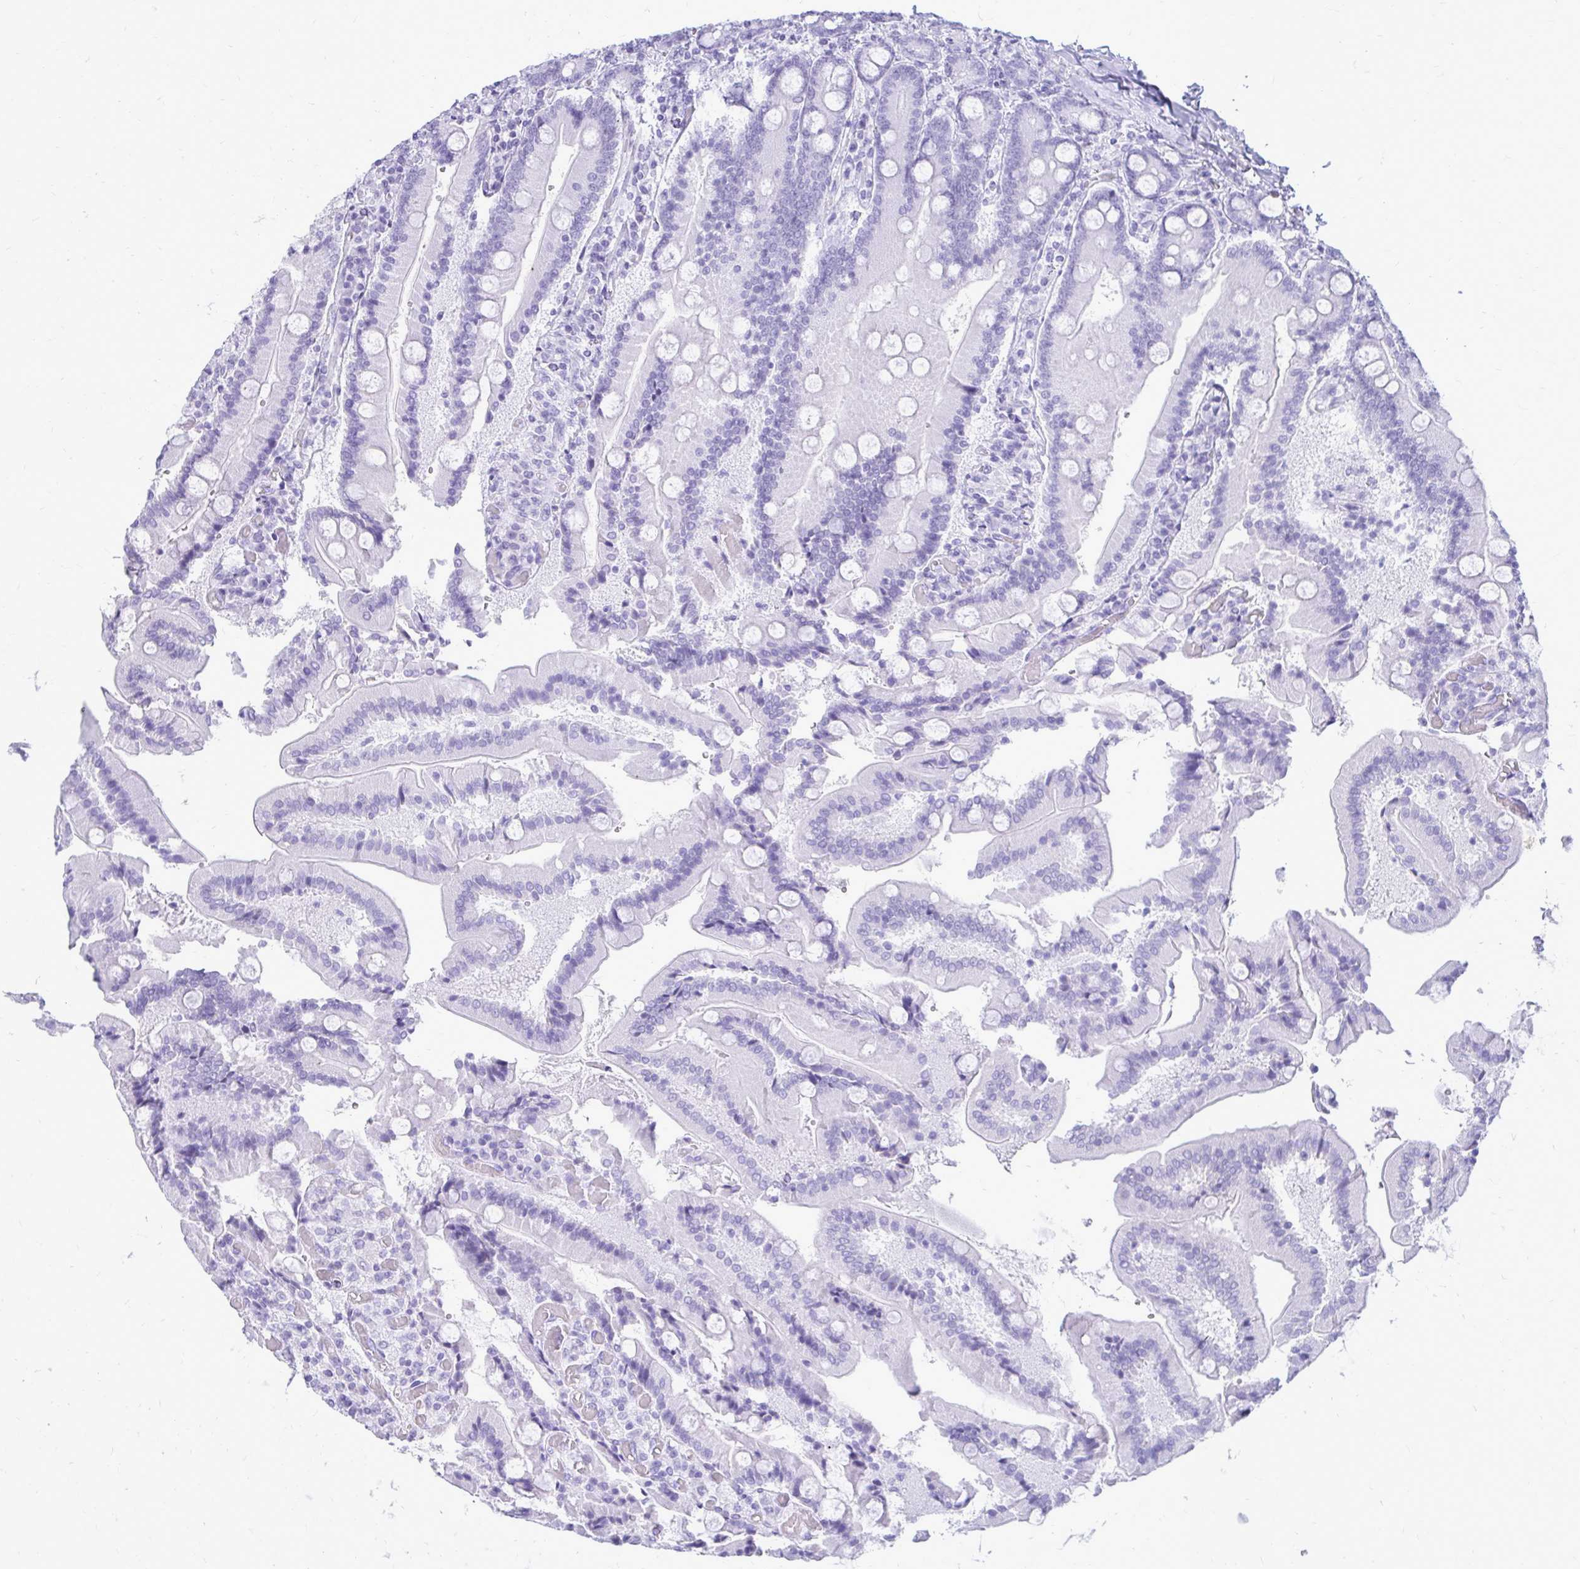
{"staining": {"intensity": "negative", "quantity": "none", "location": "none"}, "tissue": "duodenum", "cell_type": "Glandular cells", "image_type": "normal", "snomed": [{"axis": "morphology", "description": "Normal tissue, NOS"}, {"axis": "topography", "description": "Duodenum"}], "caption": "The image exhibits no significant expression in glandular cells of duodenum.", "gene": "OR10R2", "patient": {"sex": "female", "age": 62}}